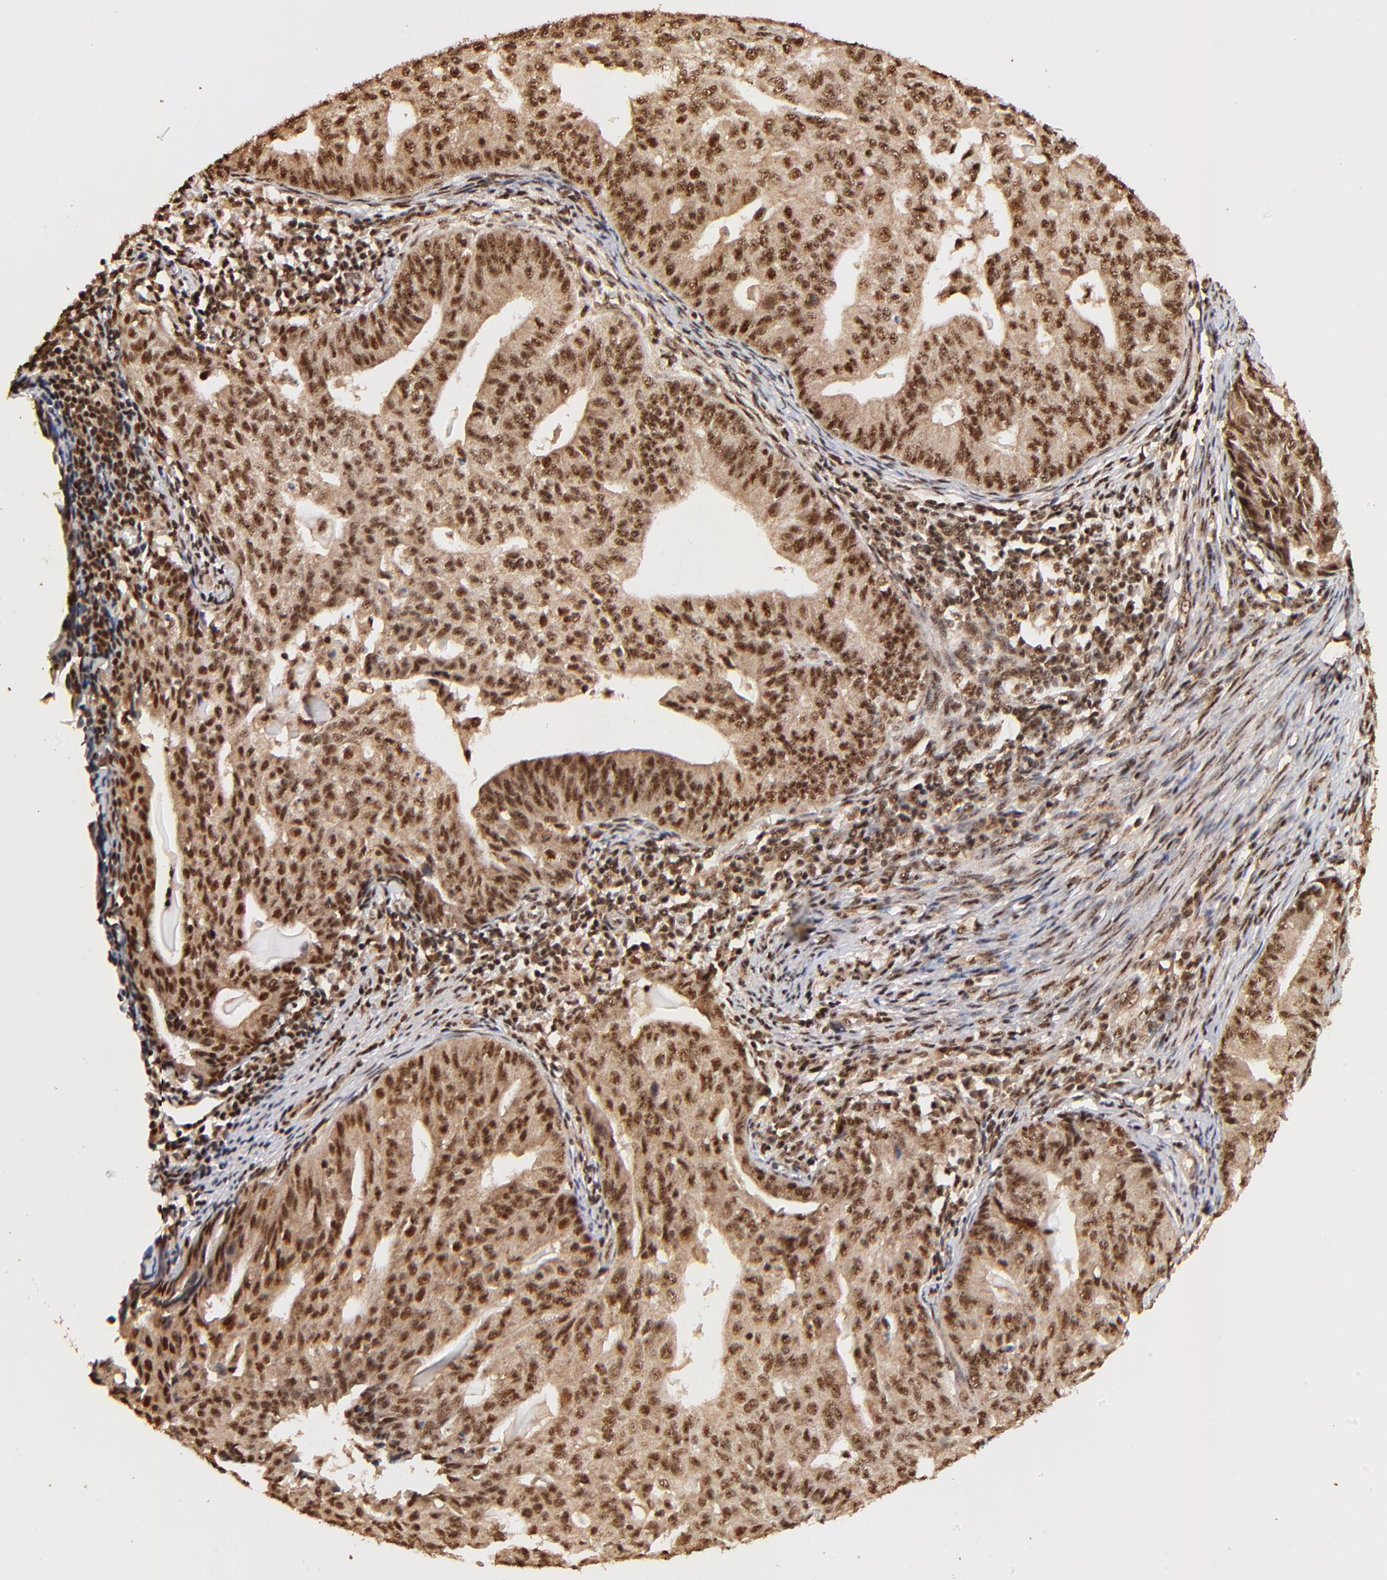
{"staining": {"intensity": "strong", "quantity": ">75%", "location": "cytoplasmic/membranous,nuclear"}, "tissue": "endometrial cancer", "cell_type": "Tumor cells", "image_type": "cancer", "snomed": [{"axis": "morphology", "description": "Adenocarcinoma, NOS"}, {"axis": "topography", "description": "Endometrium"}], "caption": "A brown stain shows strong cytoplasmic/membranous and nuclear positivity of a protein in human endometrial adenocarcinoma tumor cells.", "gene": "MED12", "patient": {"sex": "female", "age": 56}}